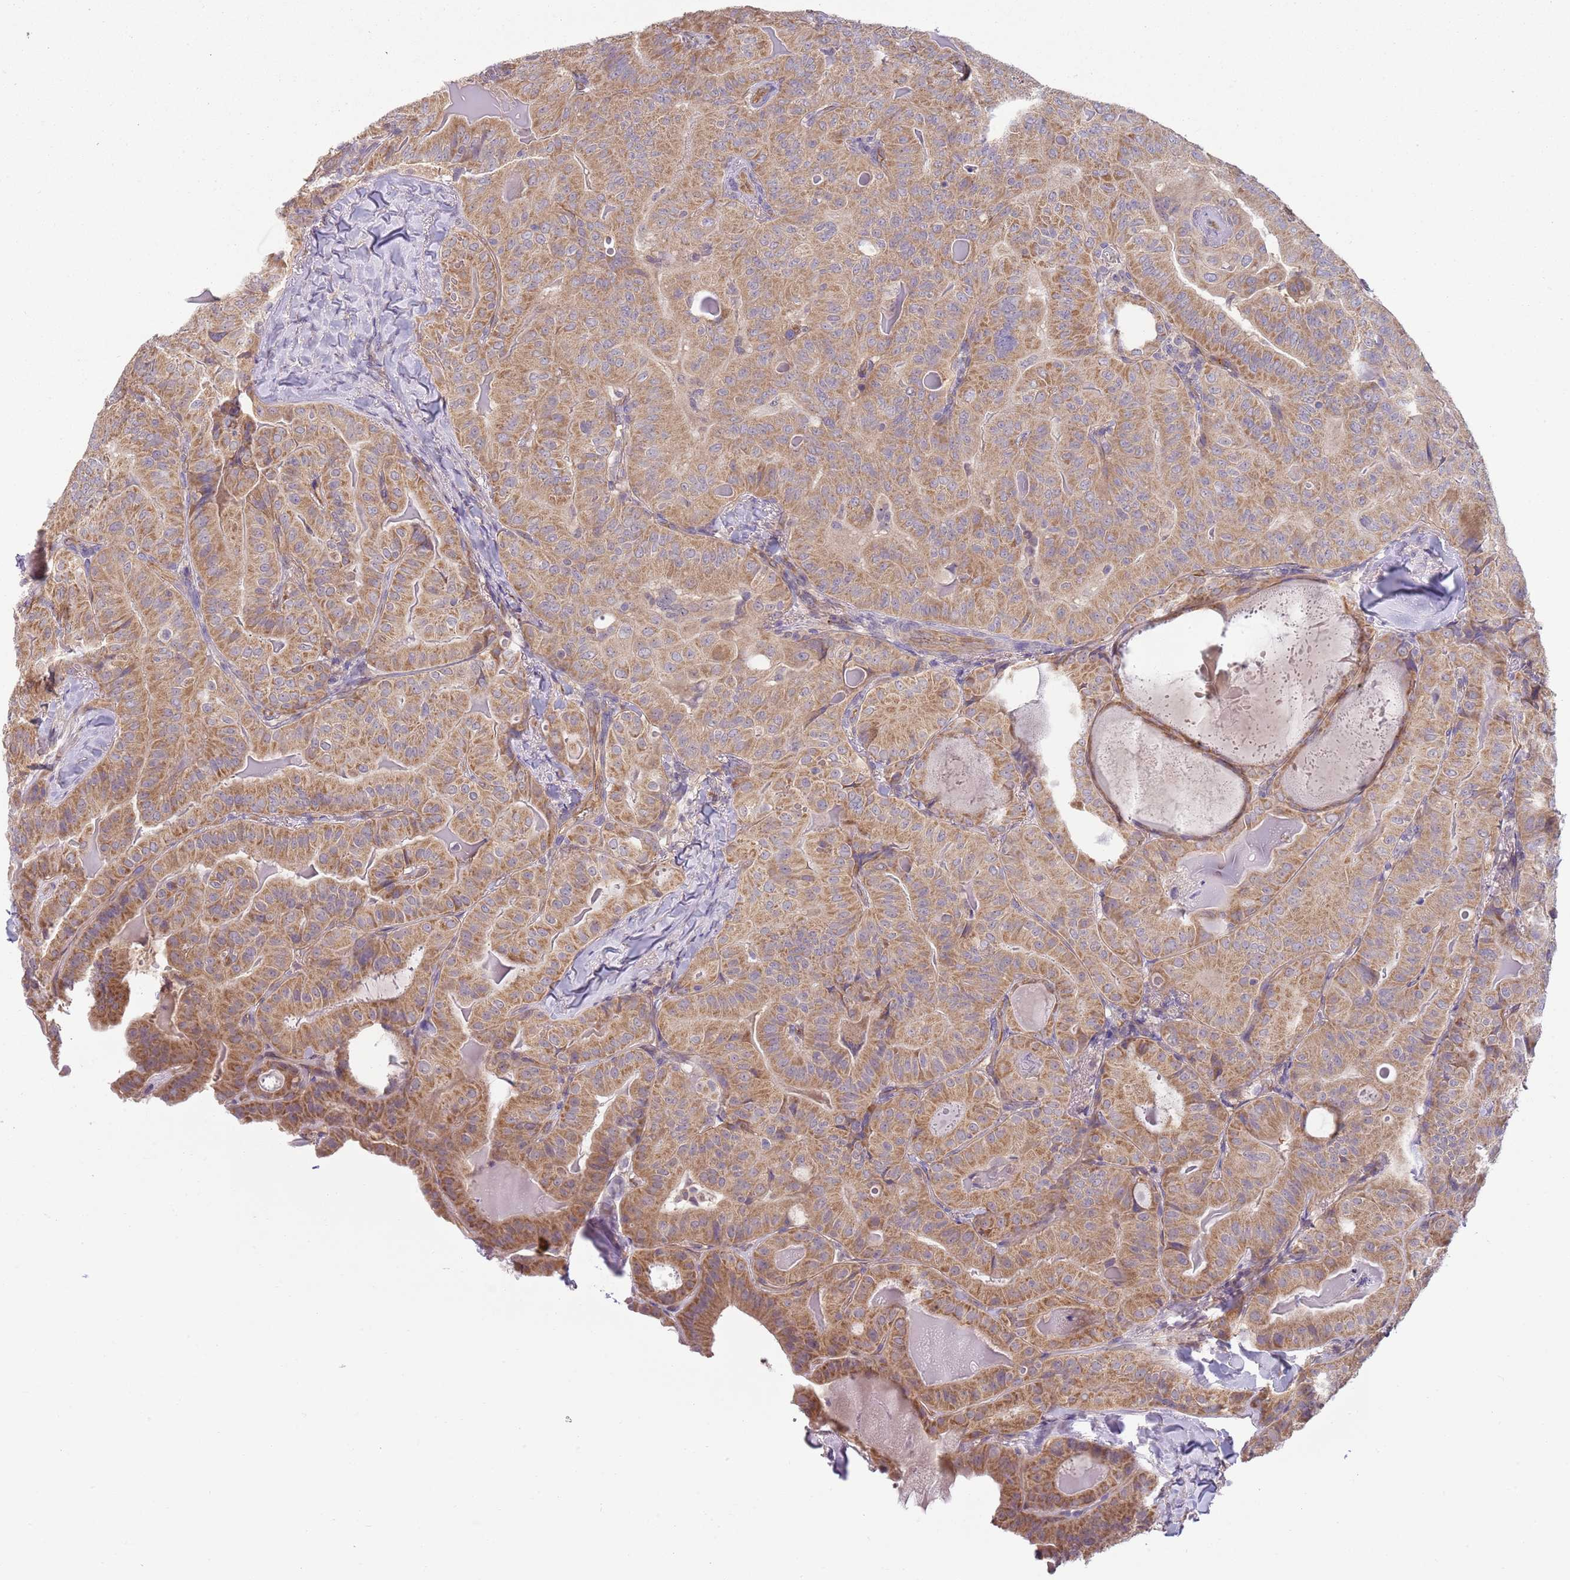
{"staining": {"intensity": "moderate", "quantity": ">75%", "location": "cytoplasmic/membranous"}, "tissue": "thyroid cancer", "cell_type": "Tumor cells", "image_type": "cancer", "snomed": [{"axis": "morphology", "description": "Papillary adenocarcinoma, NOS"}, {"axis": "topography", "description": "Thyroid gland"}], "caption": "Moderate cytoplasmic/membranous staining for a protein is appreciated in approximately >75% of tumor cells of thyroid papillary adenocarcinoma using IHC.", "gene": "SKOR2", "patient": {"sex": "female", "age": 68}}